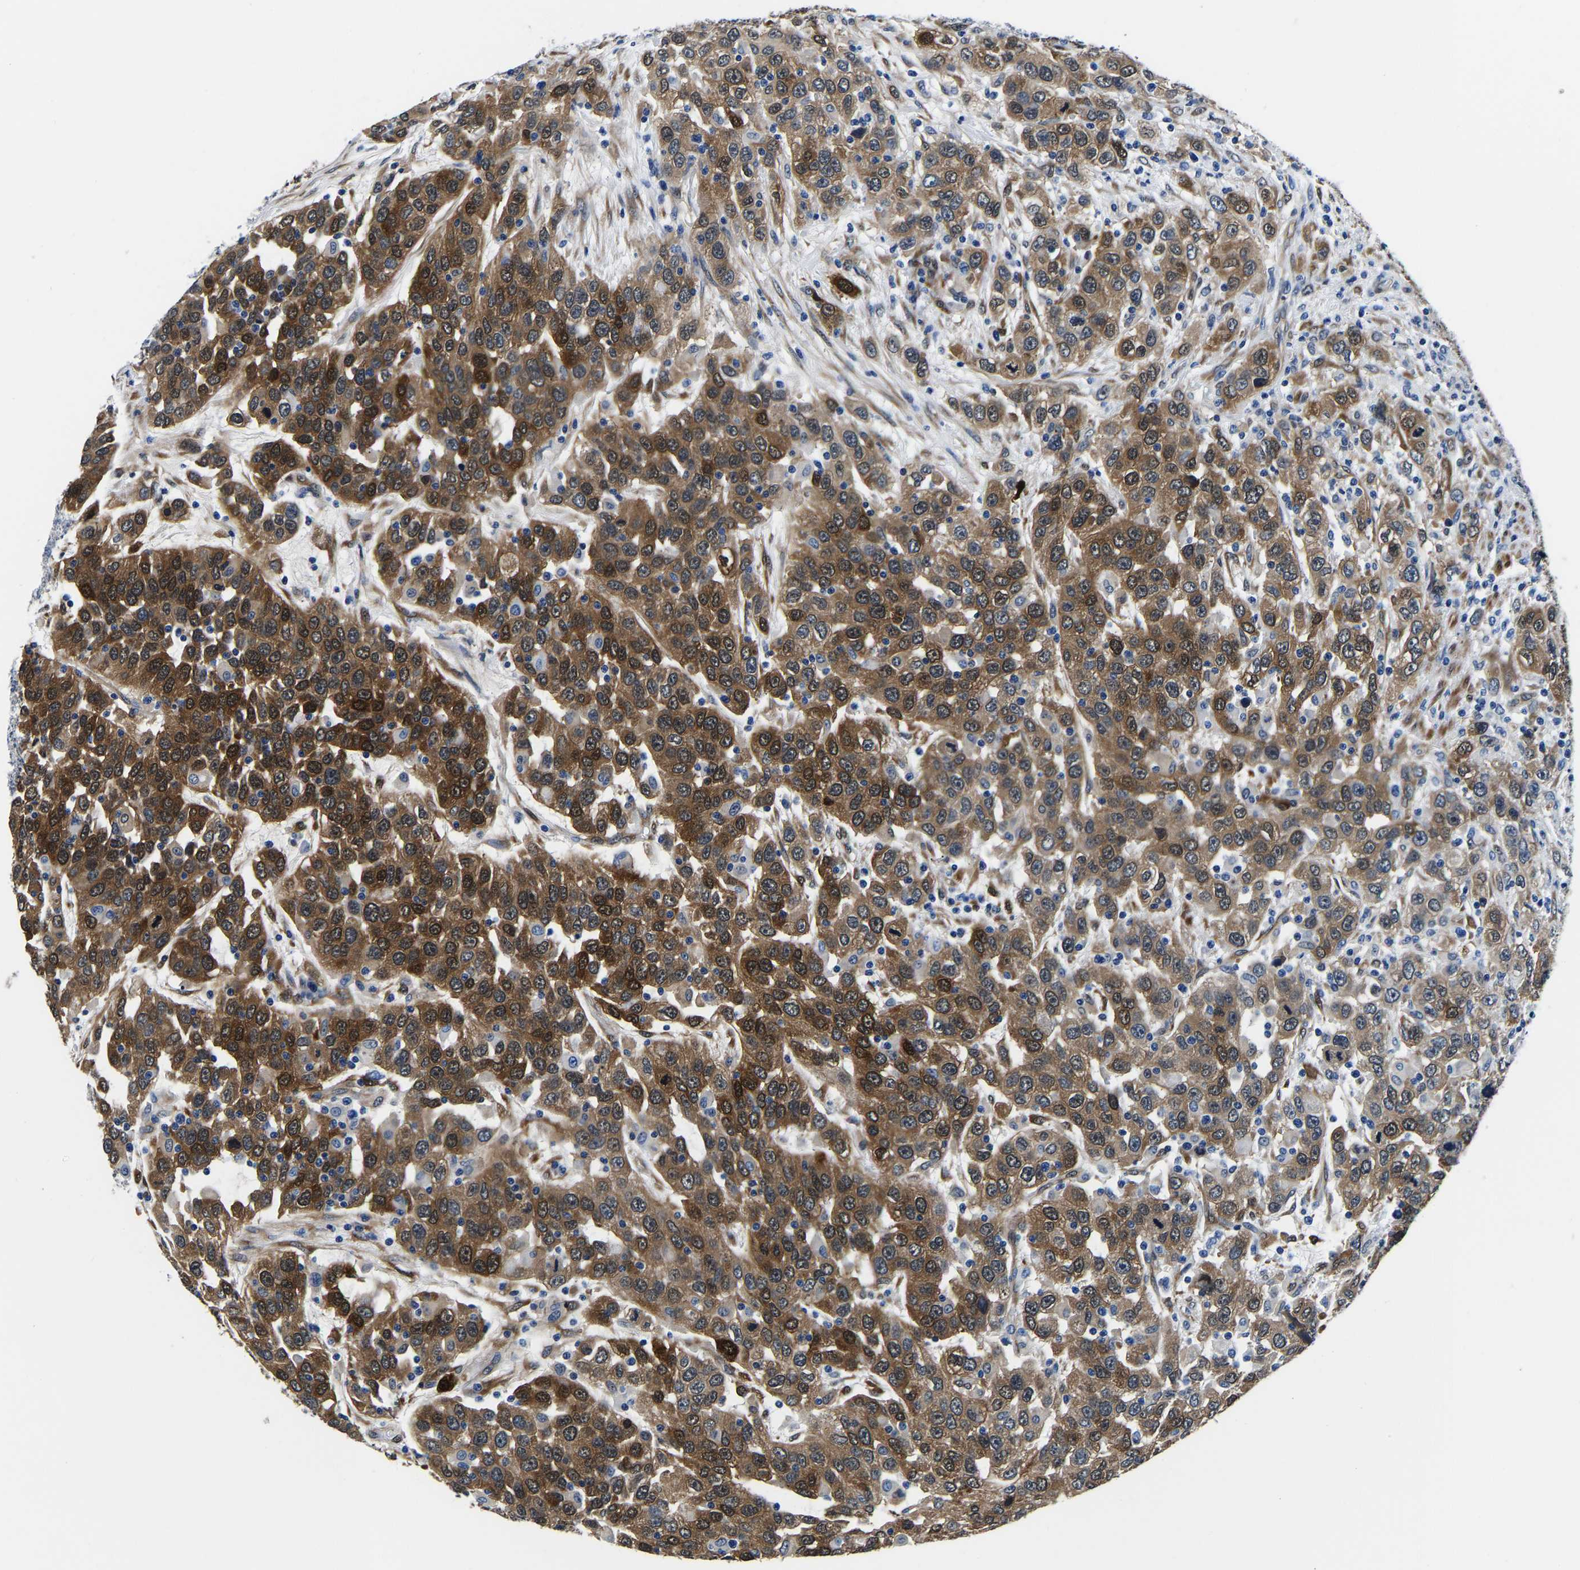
{"staining": {"intensity": "strong", "quantity": ">75%", "location": "cytoplasmic/membranous"}, "tissue": "urothelial cancer", "cell_type": "Tumor cells", "image_type": "cancer", "snomed": [{"axis": "morphology", "description": "Urothelial carcinoma, High grade"}, {"axis": "topography", "description": "Urinary bladder"}], "caption": "Approximately >75% of tumor cells in human high-grade urothelial carcinoma show strong cytoplasmic/membranous protein positivity as visualized by brown immunohistochemical staining.", "gene": "S100A13", "patient": {"sex": "female", "age": 80}}